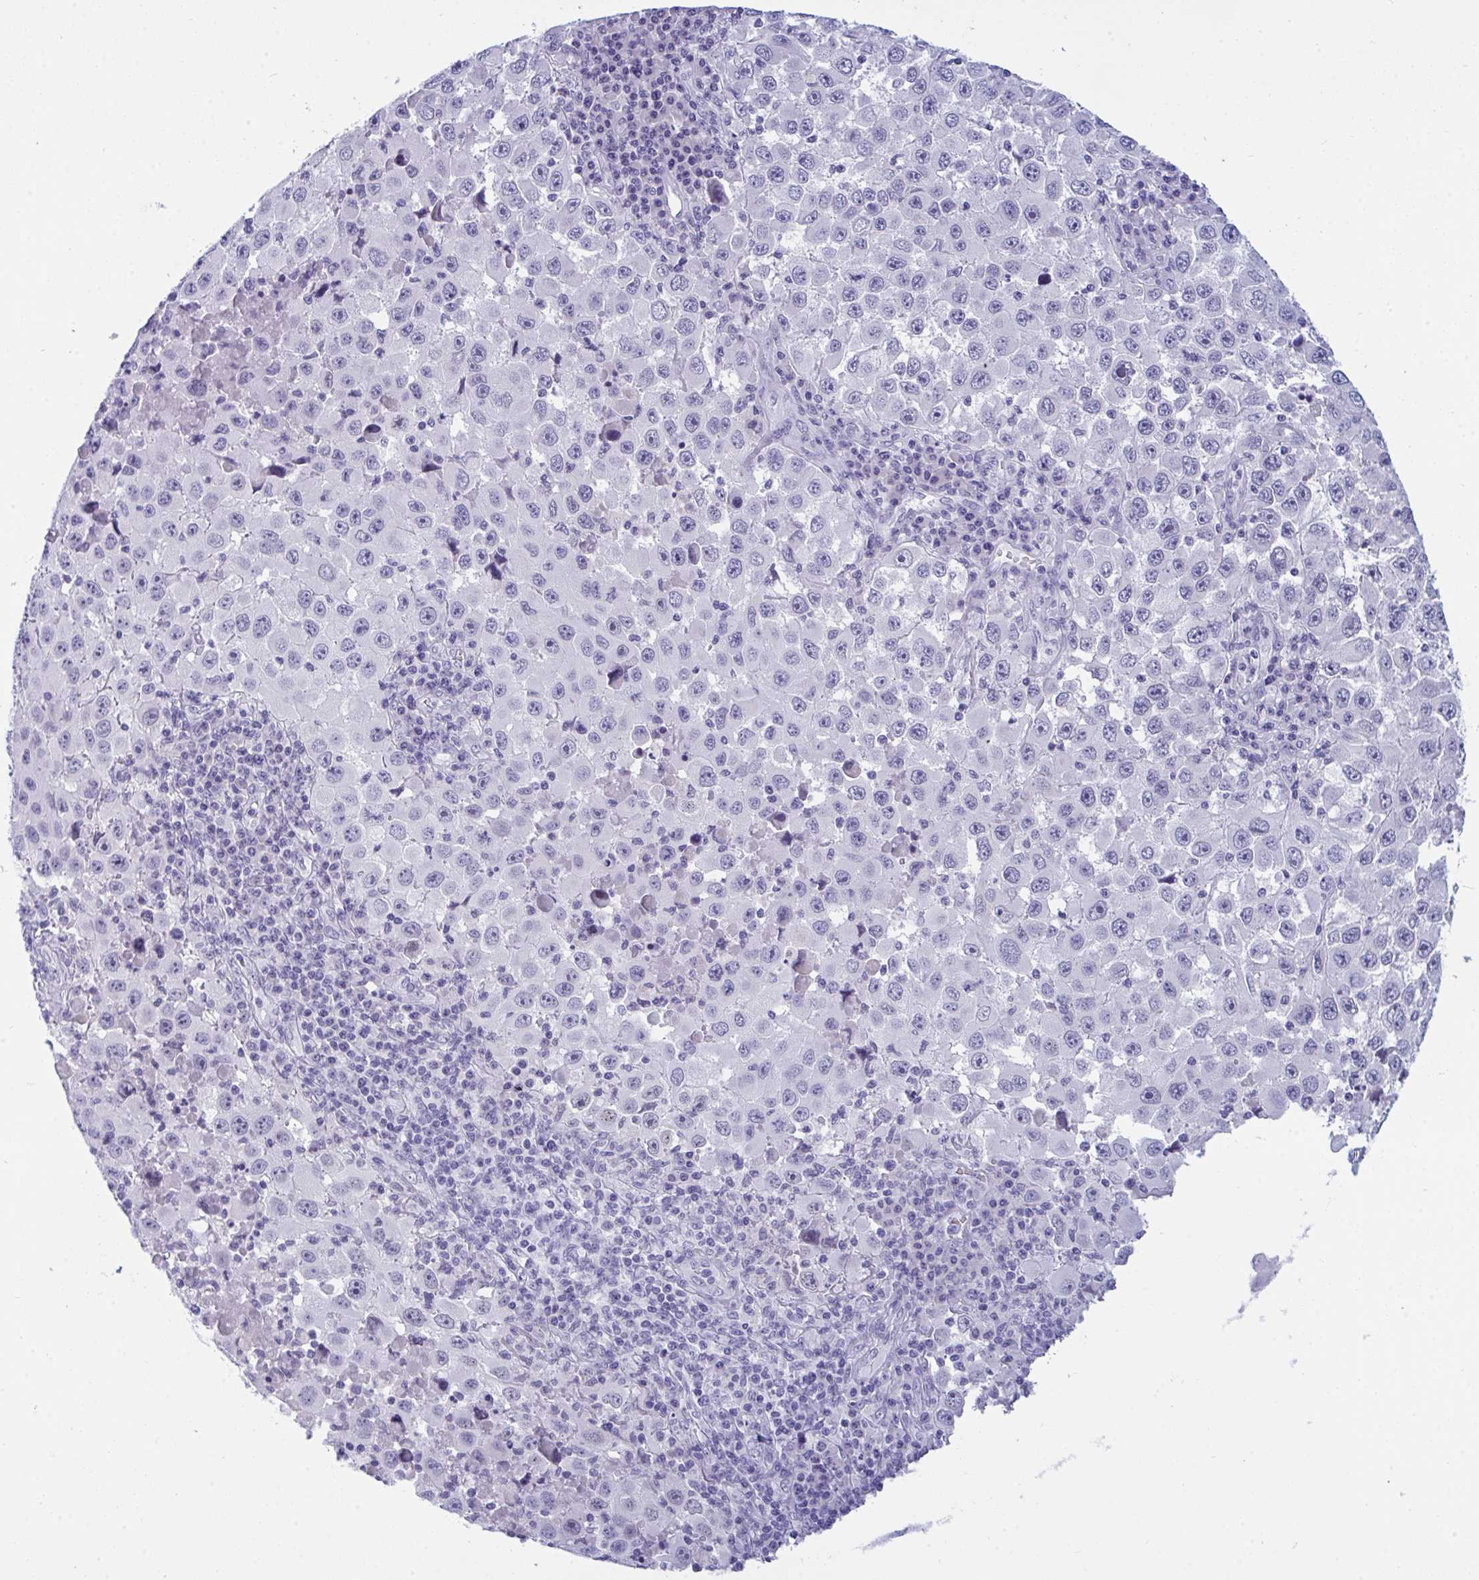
{"staining": {"intensity": "negative", "quantity": "none", "location": "none"}, "tissue": "melanoma", "cell_type": "Tumor cells", "image_type": "cancer", "snomed": [{"axis": "morphology", "description": "Malignant melanoma, Metastatic site"}, {"axis": "topography", "description": "Lymph node"}], "caption": "Malignant melanoma (metastatic site) was stained to show a protein in brown. There is no significant positivity in tumor cells.", "gene": "PRDM9", "patient": {"sex": "female", "age": 67}}